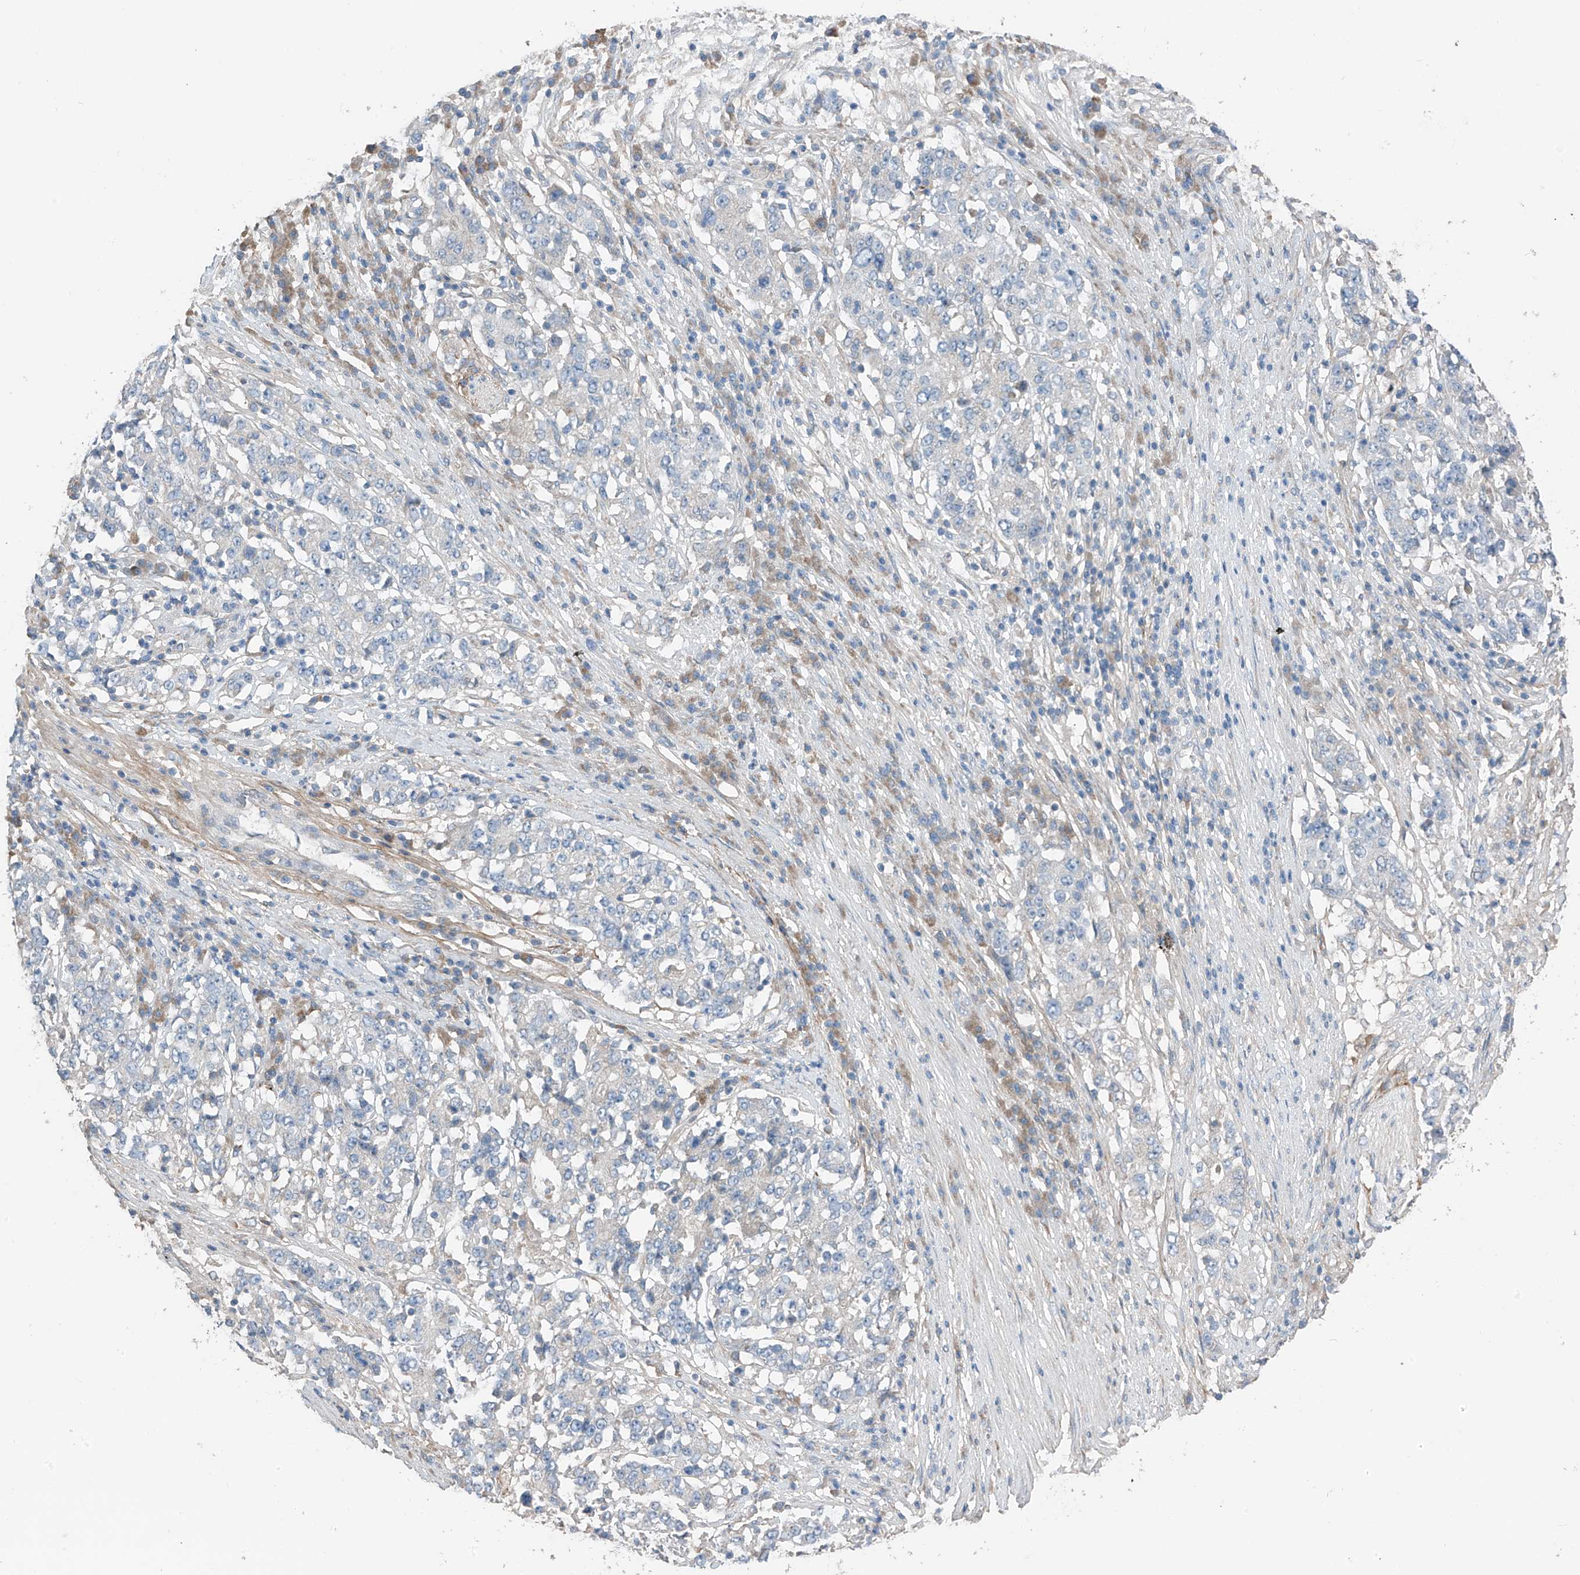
{"staining": {"intensity": "negative", "quantity": "none", "location": "none"}, "tissue": "stomach cancer", "cell_type": "Tumor cells", "image_type": "cancer", "snomed": [{"axis": "morphology", "description": "Adenocarcinoma, NOS"}, {"axis": "topography", "description": "Stomach"}], "caption": "High magnification brightfield microscopy of stomach adenocarcinoma stained with DAB (brown) and counterstained with hematoxylin (blue): tumor cells show no significant staining.", "gene": "GALNTL6", "patient": {"sex": "male", "age": 59}}